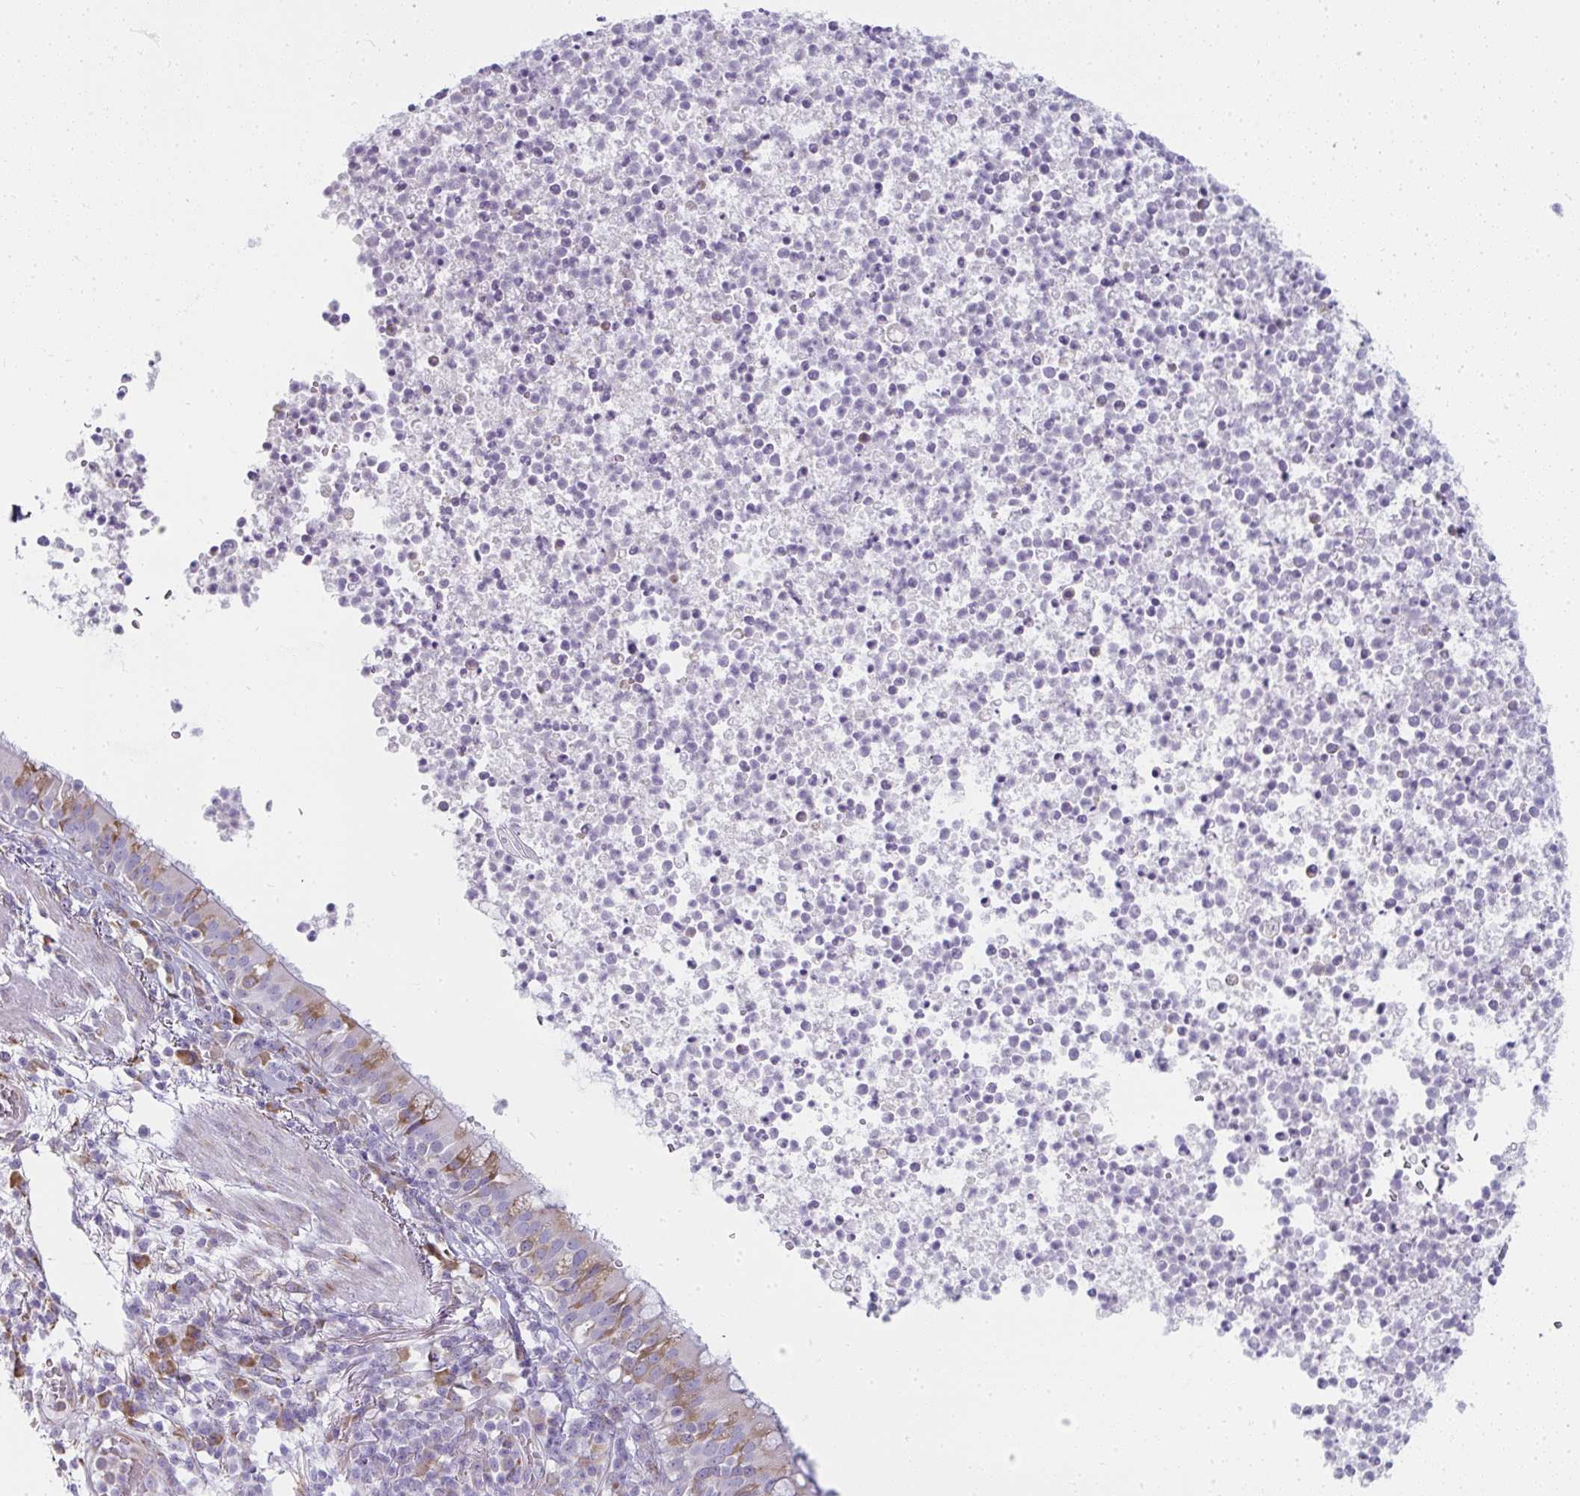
{"staining": {"intensity": "moderate", "quantity": "<25%", "location": "cytoplasmic/membranous"}, "tissue": "bronchus", "cell_type": "Respiratory epithelial cells", "image_type": "normal", "snomed": [{"axis": "morphology", "description": "Normal tissue, NOS"}, {"axis": "topography", "description": "Cartilage tissue"}, {"axis": "topography", "description": "Bronchus"}], "caption": "A histopathology image showing moderate cytoplasmic/membranous positivity in approximately <25% of respiratory epithelial cells in unremarkable bronchus, as visualized by brown immunohistochemical staining.", "gene": "SHROOM1", "patient": {"sex": "male", "age": 56}}